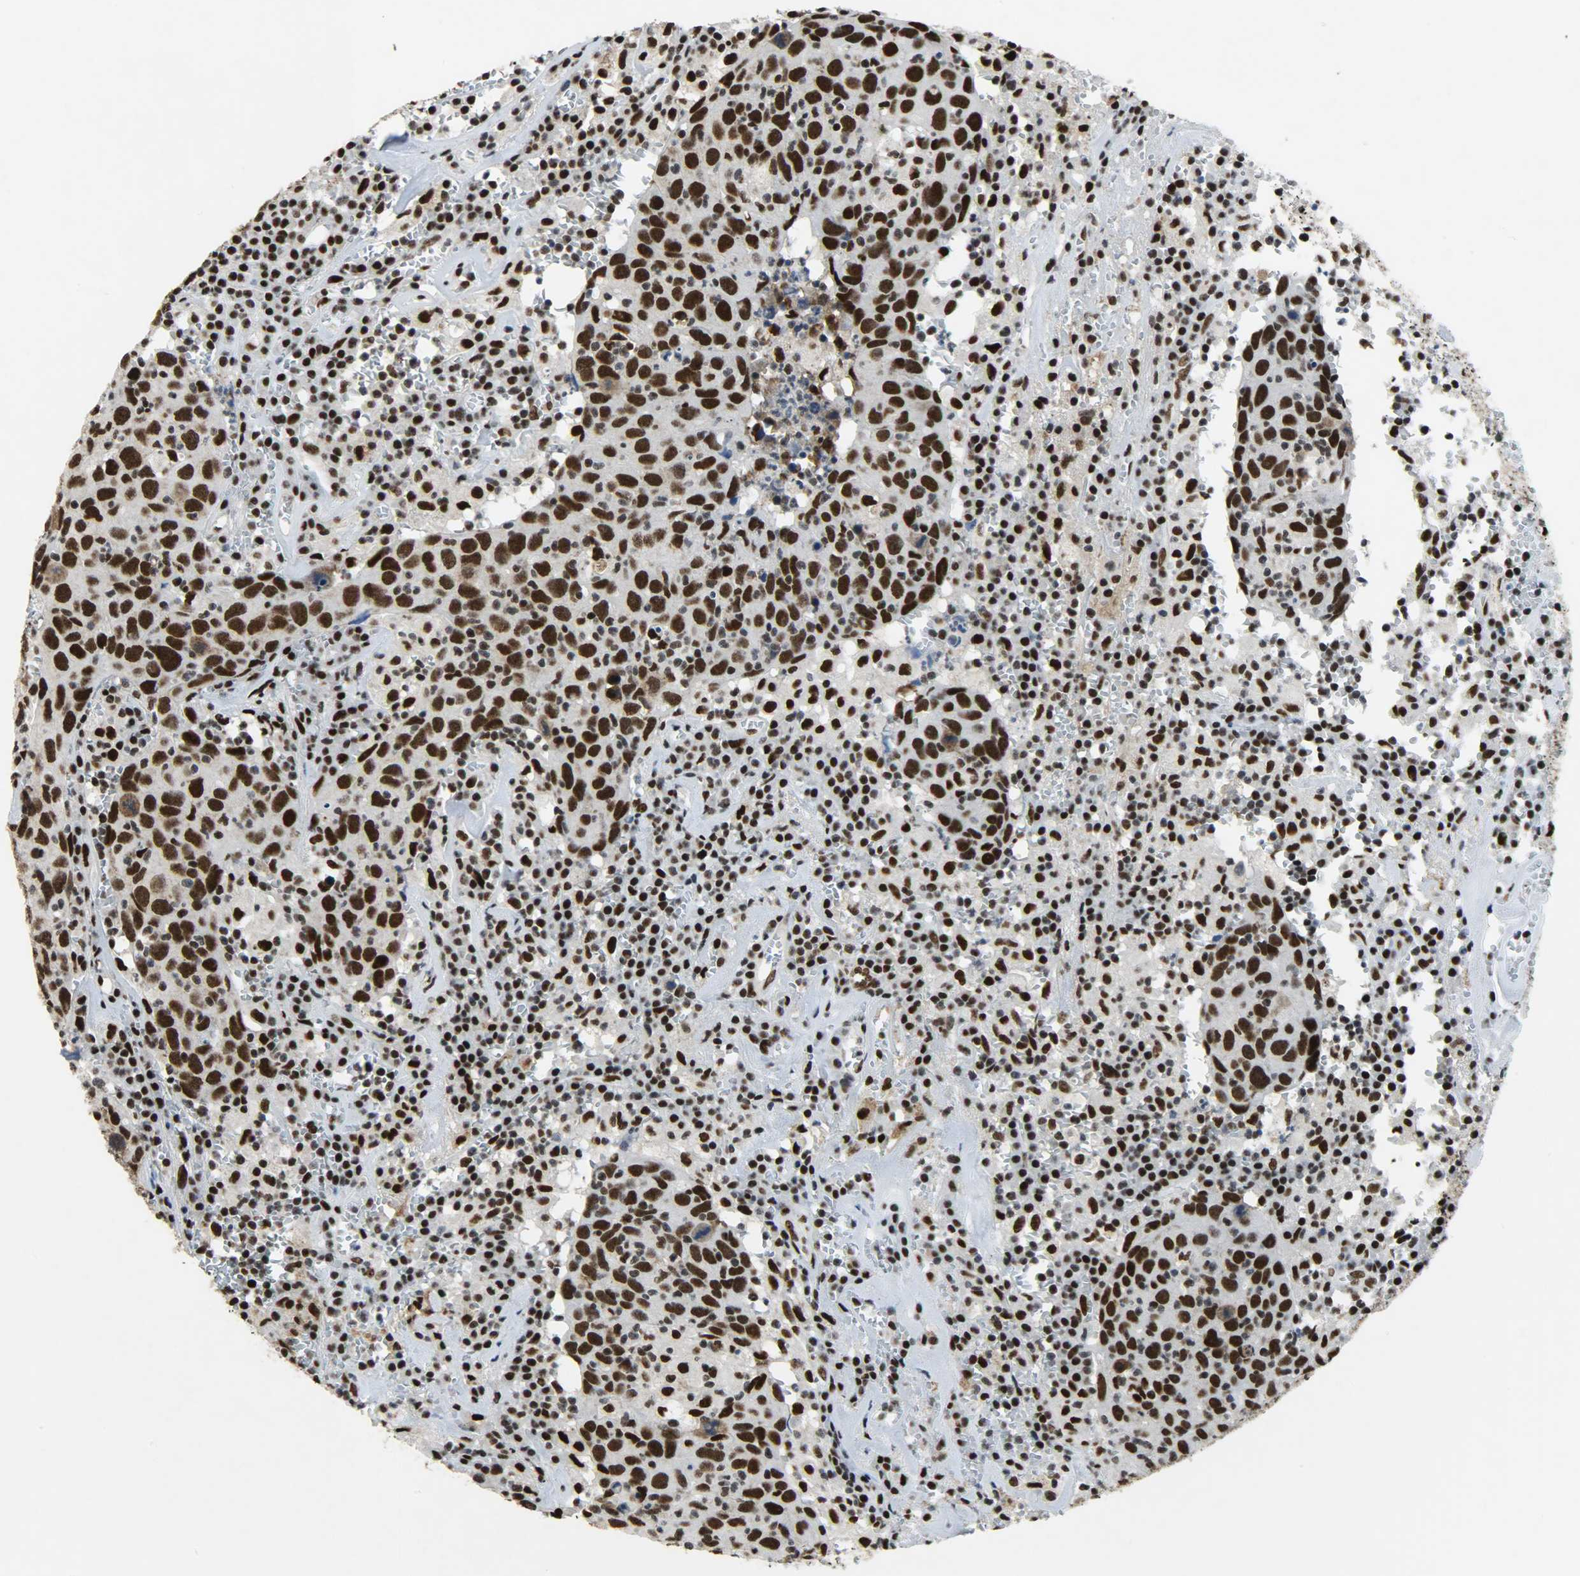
{"staining": {"intensity": "strong", "quantity": ">75%", "location": "nuclear"}, "tissue": "head and neck cancer", "cell_type": "Tumor cells", "image_type": "cancer", "snomed": [{"axis": "morphology", "description": "Adenocarcinoma, NOS"}, {"axis": "topography", "description": "Salivary gland"}, {"axis": "topography", "description": "Head-Neck"}], "caption": "Head and neck adenocarcinoma tissue demonstrates strong nuclear expression in about >75% of tumor cells (IHC, brightfield microscopy, high magnification).", "gene": "SSB", "patient": {"sex": "female", "age": 65}}